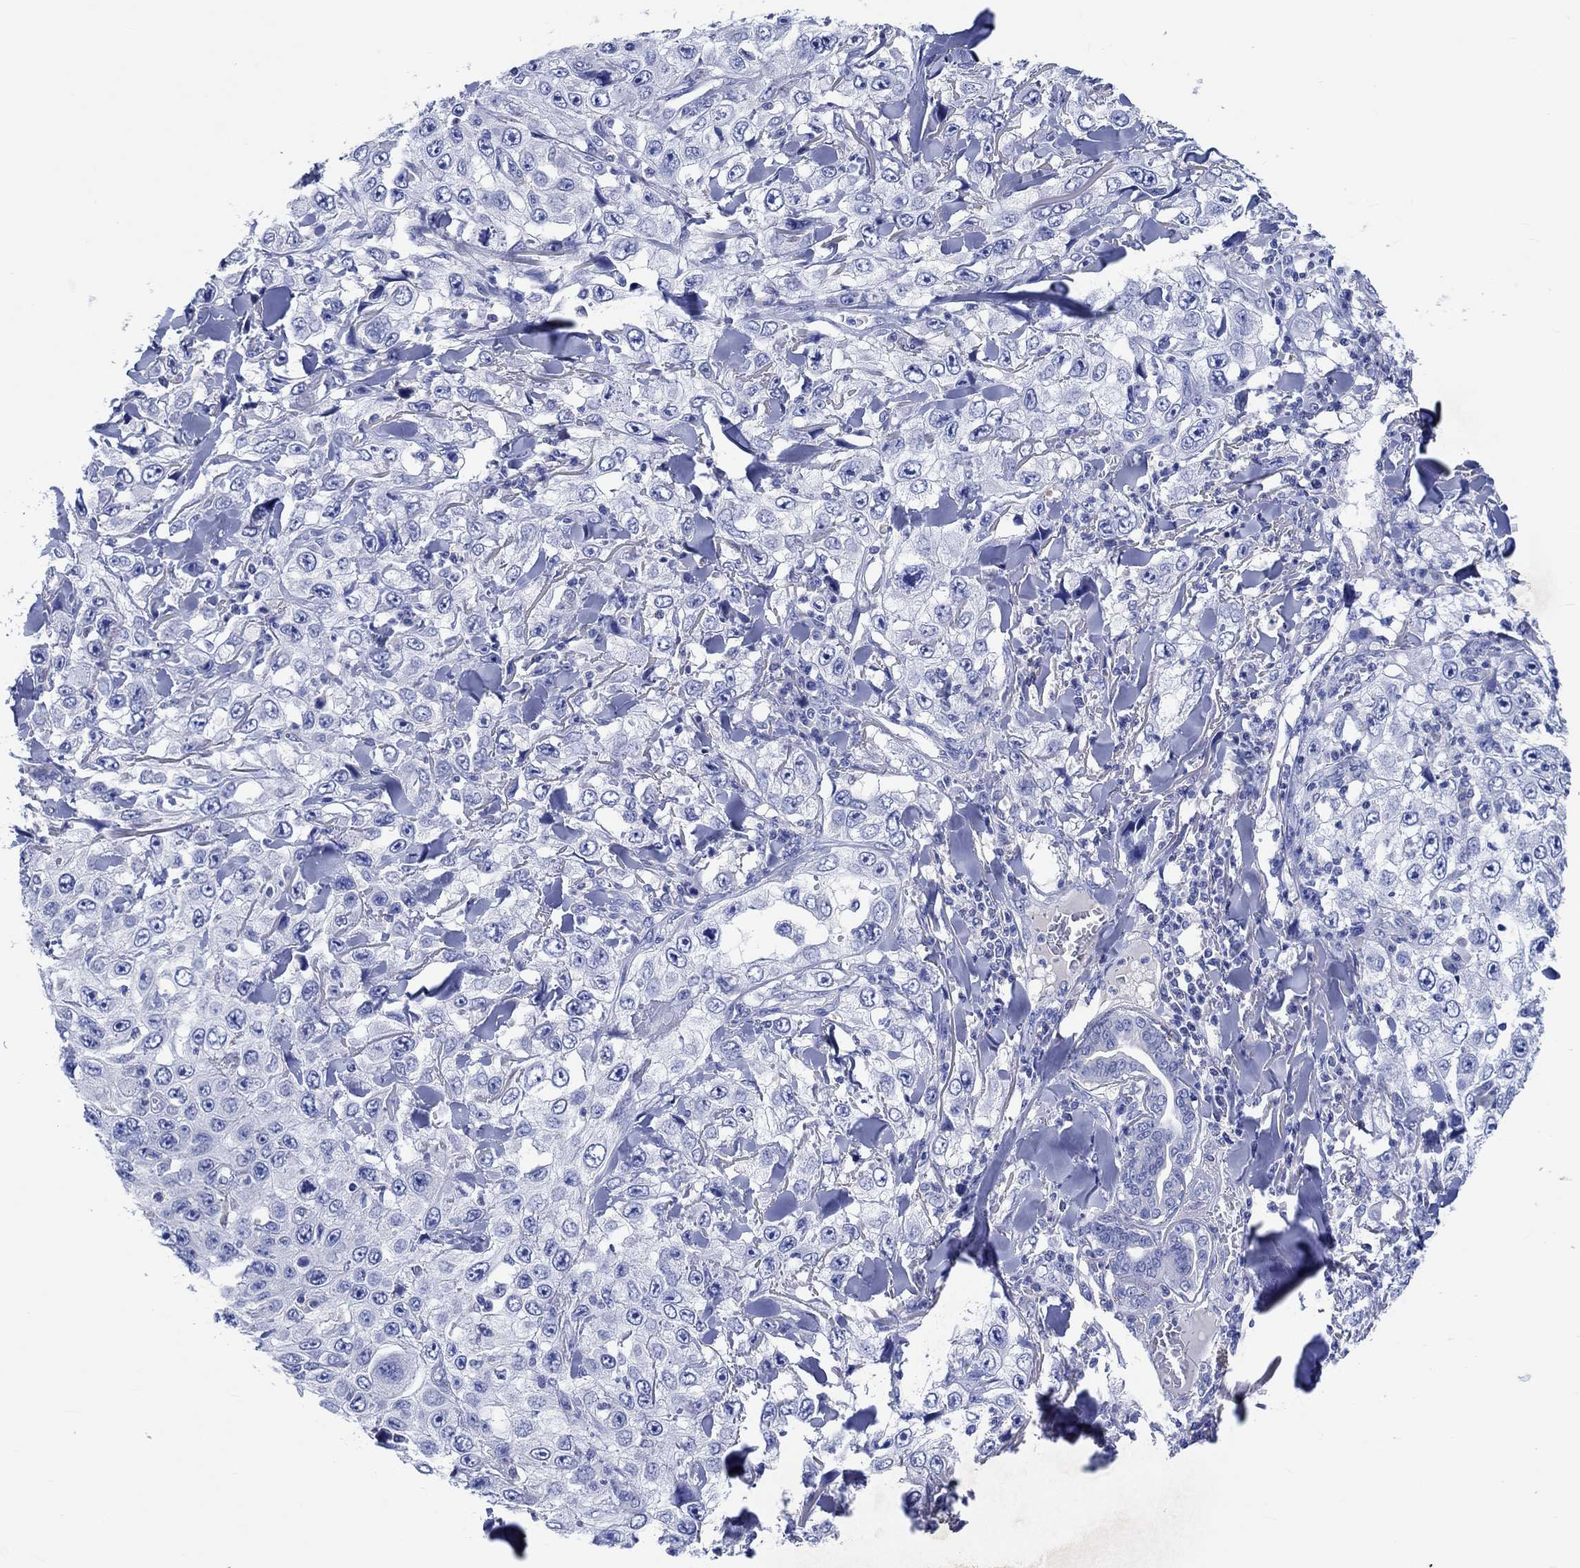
{"staining": {"intensity": "negative", "quantity": "none", "location": "none"}, "tissue": "skin cancer", "cell_type": "Tumor cells", "image_type": "cancer", "snomed": [{"axis": "morphology", "description": "Squamous cell carcinoma, NOS"}, {"axis": "topography", "description": "Skin"}], "caption": "An immunohistochemistry (IHC) micrograph of skin cancer (squamous cell carcinoma) is shown. There is no staining in tumor cells of skin cancer (squamous cell carcinoma). Brightfield microscopy of IHC stained with DAB (3,3'-diaminobenzidine) (brown) and hematoxylin (blue), captured at high magnification.", "gene": "SHISA4", "patient": {"sex": "male", "age": 82}}